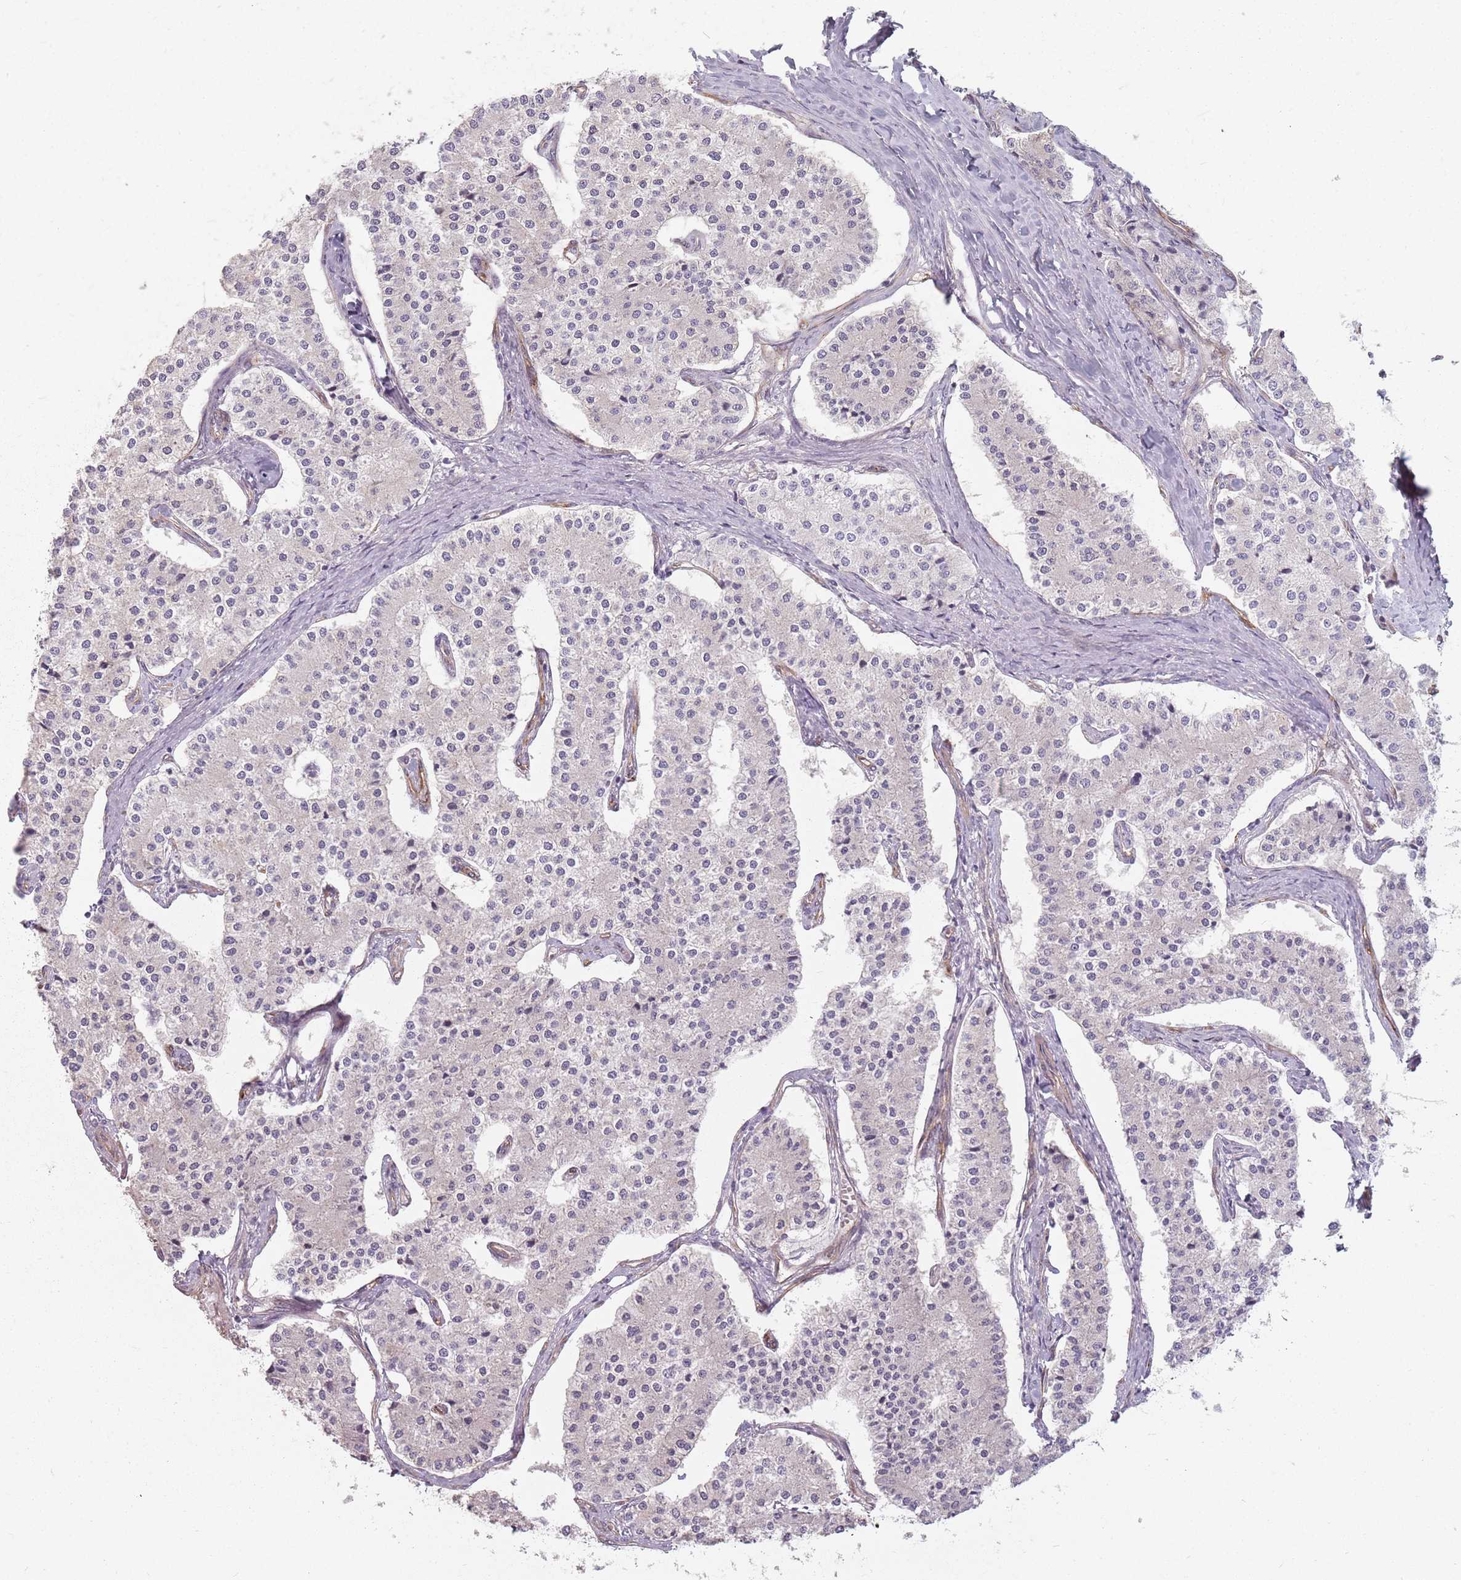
{"staining": {"intensity": "negative", "quantity": "none", "location": "none"}, "tissue": "carcinoid", "cell_type": "Tumor cells", "image_type": "cancer", "snomed": [{"axis": "morphology", "description": "Carcinoid, malignant, NOS"}, {"axis": "topography", "description": "Colon"}], "caption": "This is a histopathology image of IHC staining of carcinoid, which shows no staining in tumor cells.", "gene": "GAS2L3", "patient": {"sex": "female", "age": 52}}